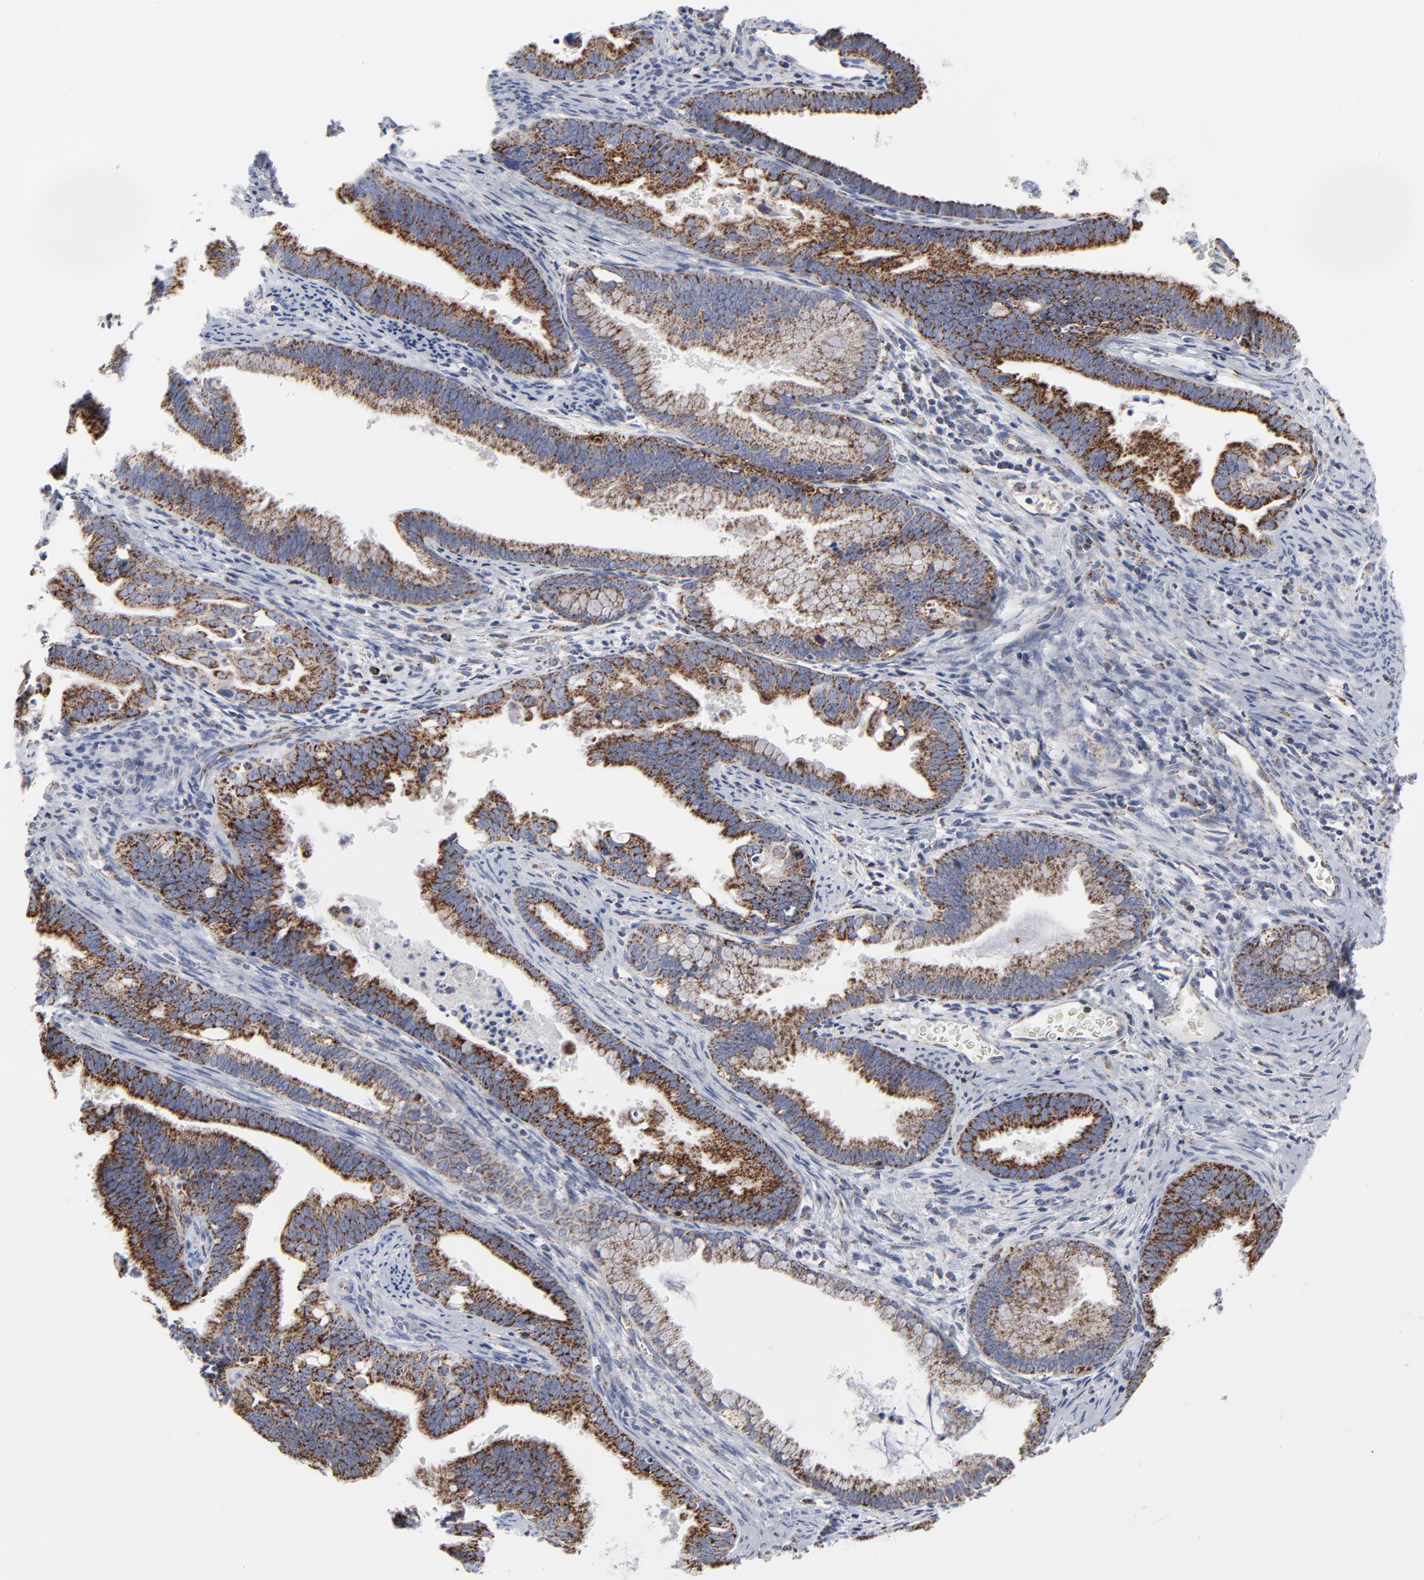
{"staining": {"intensity": "moderate", "quantity": ">75%", "location": "cytoplasmic/membranous"}, "tissue": "cervical cancer", "cell_type": "Tumor cells", "image_type": "cancer", "snomed": [{"axis": "morphology", "description": "Adenocarcinoma, NOS"}, {"axis": "topography", "description": "Cervix"}], "caption": "High-magnification brightfield microscopy of cervical cancer stained with DAB (3,3'-diaminobenzidine) (brown) and counterstained with hematoxylin (blue). tumor cells exhibit moderate cytoplasmic/membranous staining is present in about>75% of cells.", "gene": "TXNRD2", "patient": {"sex": "female", "age": 47}}